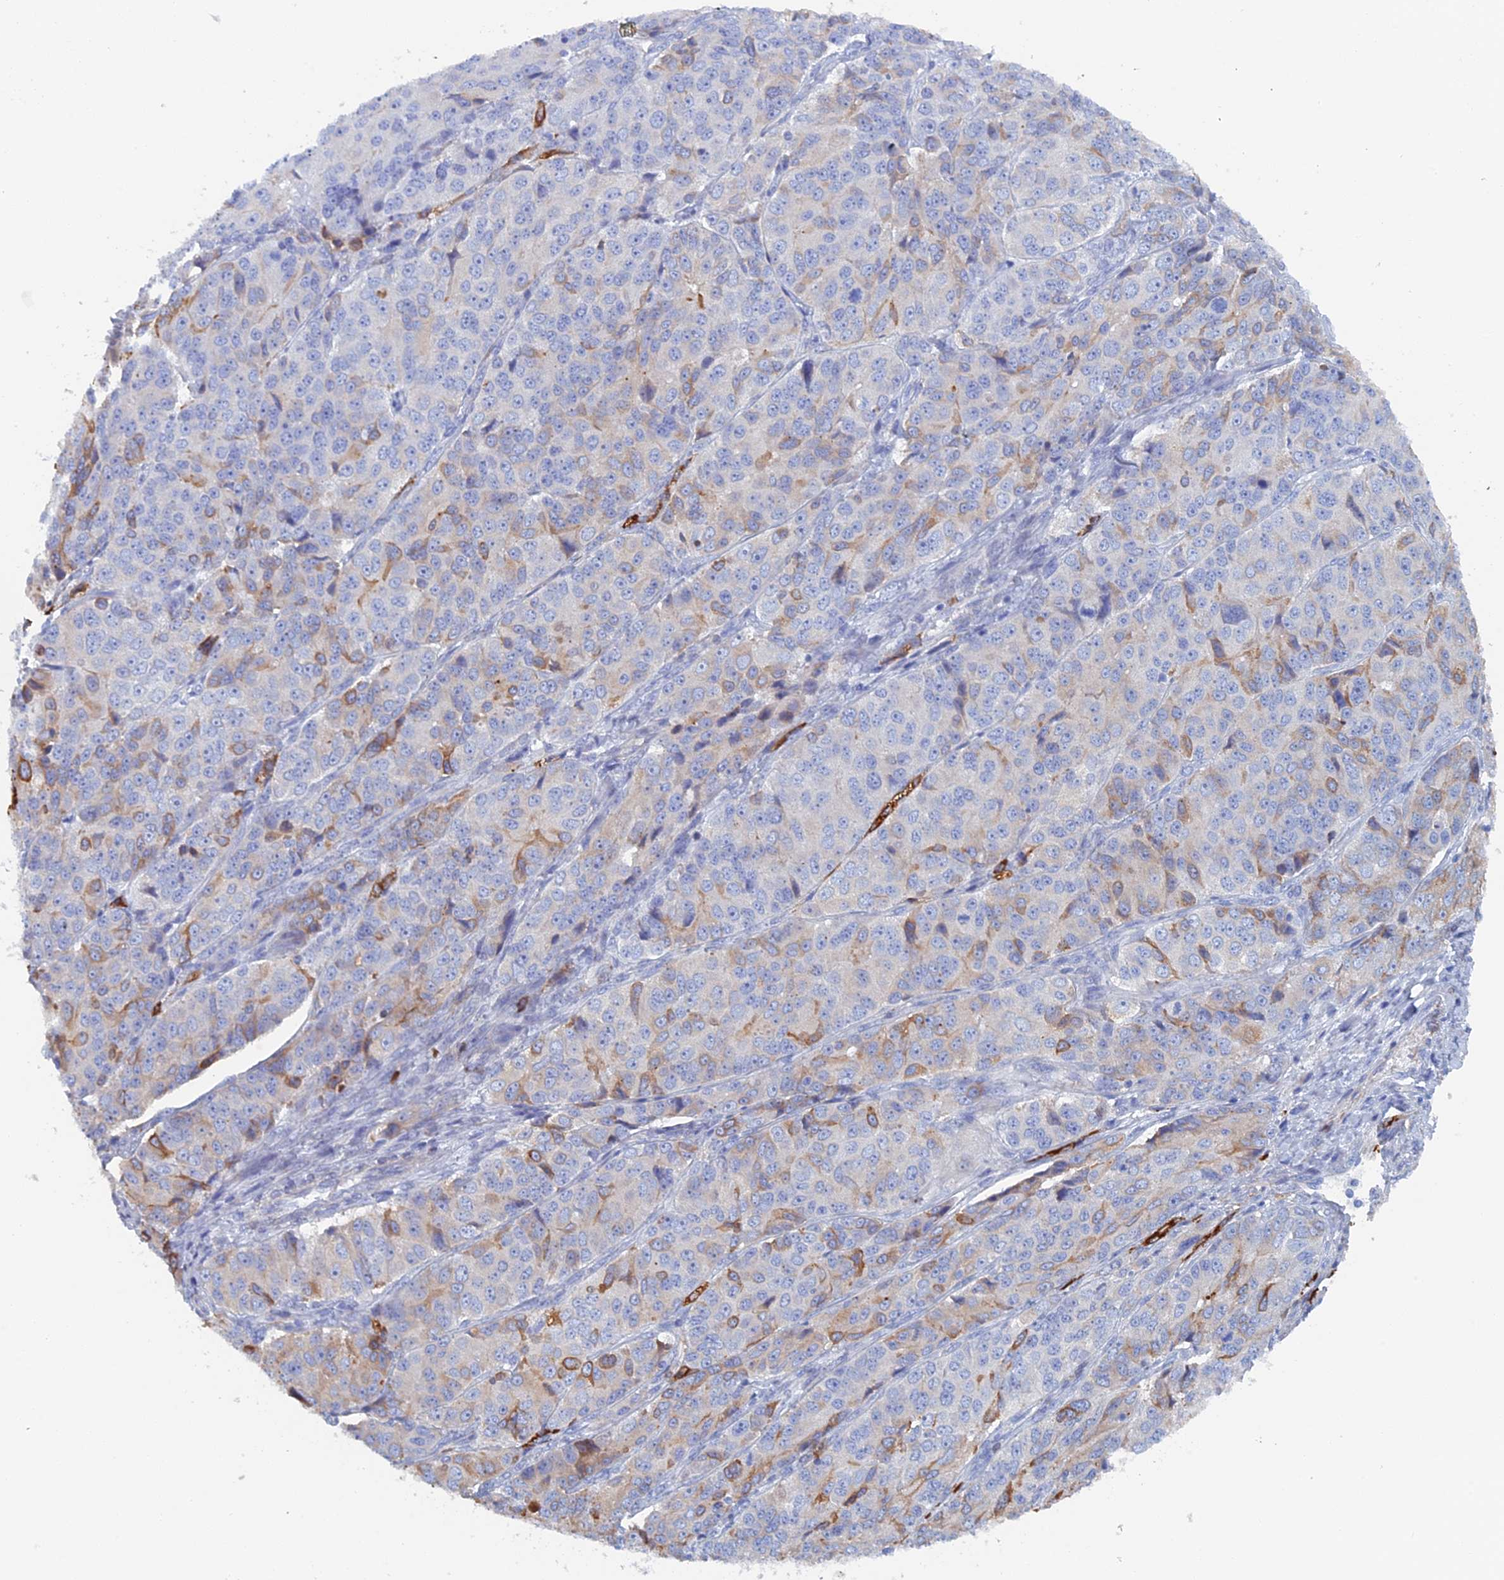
{"staining": {"intensity": "moderate", "quantity": "<25%", "location": "cytoplasmic/membranous"}, "tissue": "ovarian cancer", "cell_type": "Tumor cells", "image_type": "cancer", "snomed": [{"axis": "morphology", "description": "Carcinoma, endometroid"}, {"axis": "topography", "description": "Ovary"}], "caption": "A high-resolution photomicrograph shows immunohistochemistry (IHC) staining of ovarian cancer (endometroid carcinoma), which displays moderate cytoplasmic/membranous expression in approximately <25% of tumor cells.", "gene": "COG7", "patient": {"sex": "female", "age": 51}}